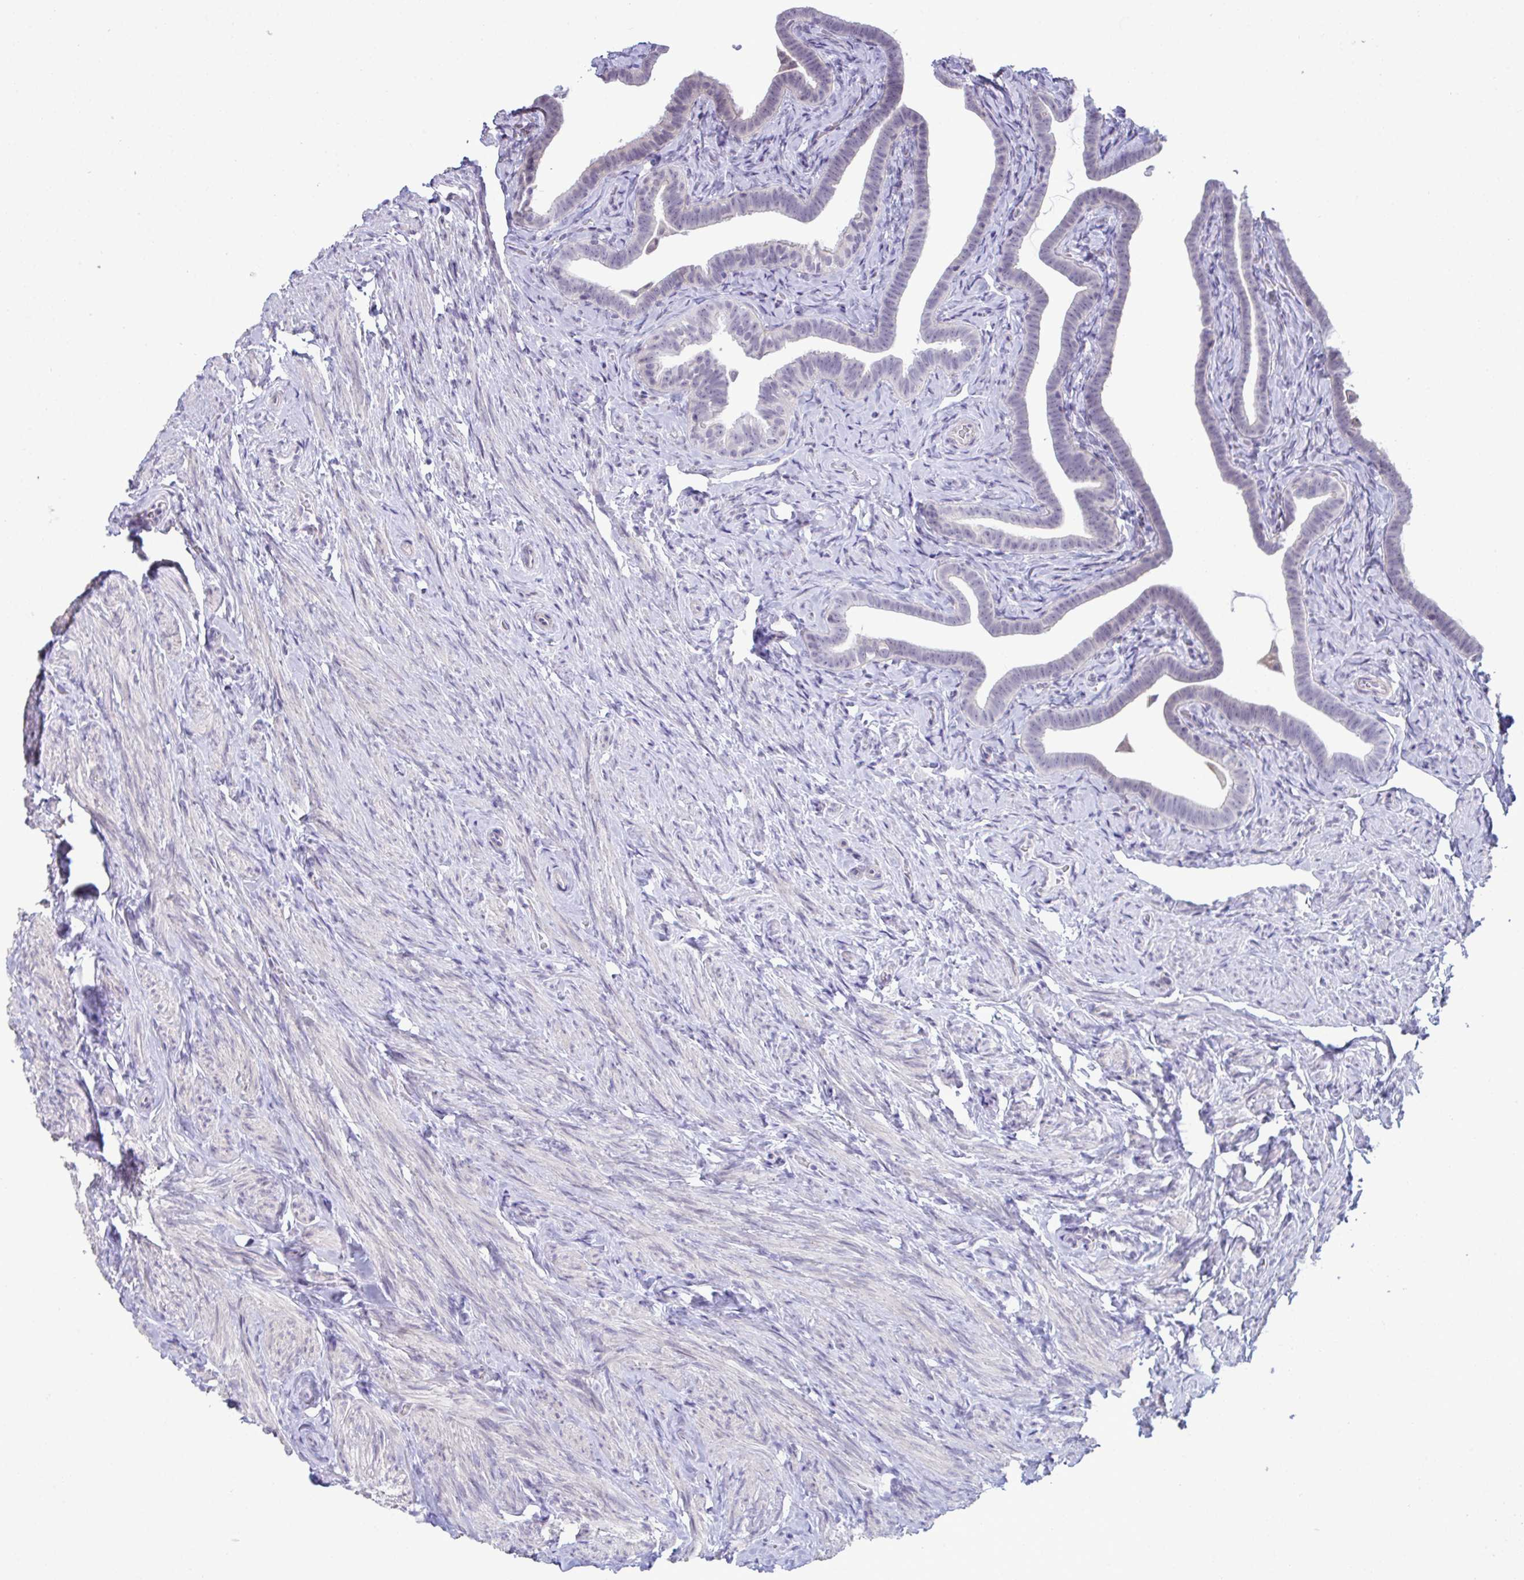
{"staining": {"intensity": "negative", "quantity": "none", "location": "none"}, "tissue": "fallopian tube", "cell_type": "Glandular cells", "image_type": "normal", "snomed": [{"axis": "morphology", "description": "Normal tissue, NOS"}, {"axis": "topography", "description": "Fallopian tube"}], "caption": "An IHC image of benign fallopian tube is shown. There is no staining in glandular cells of fallopian tube.", "gene": "ATP6V0D2", "patient": {"sex": "female", "age": 69}}